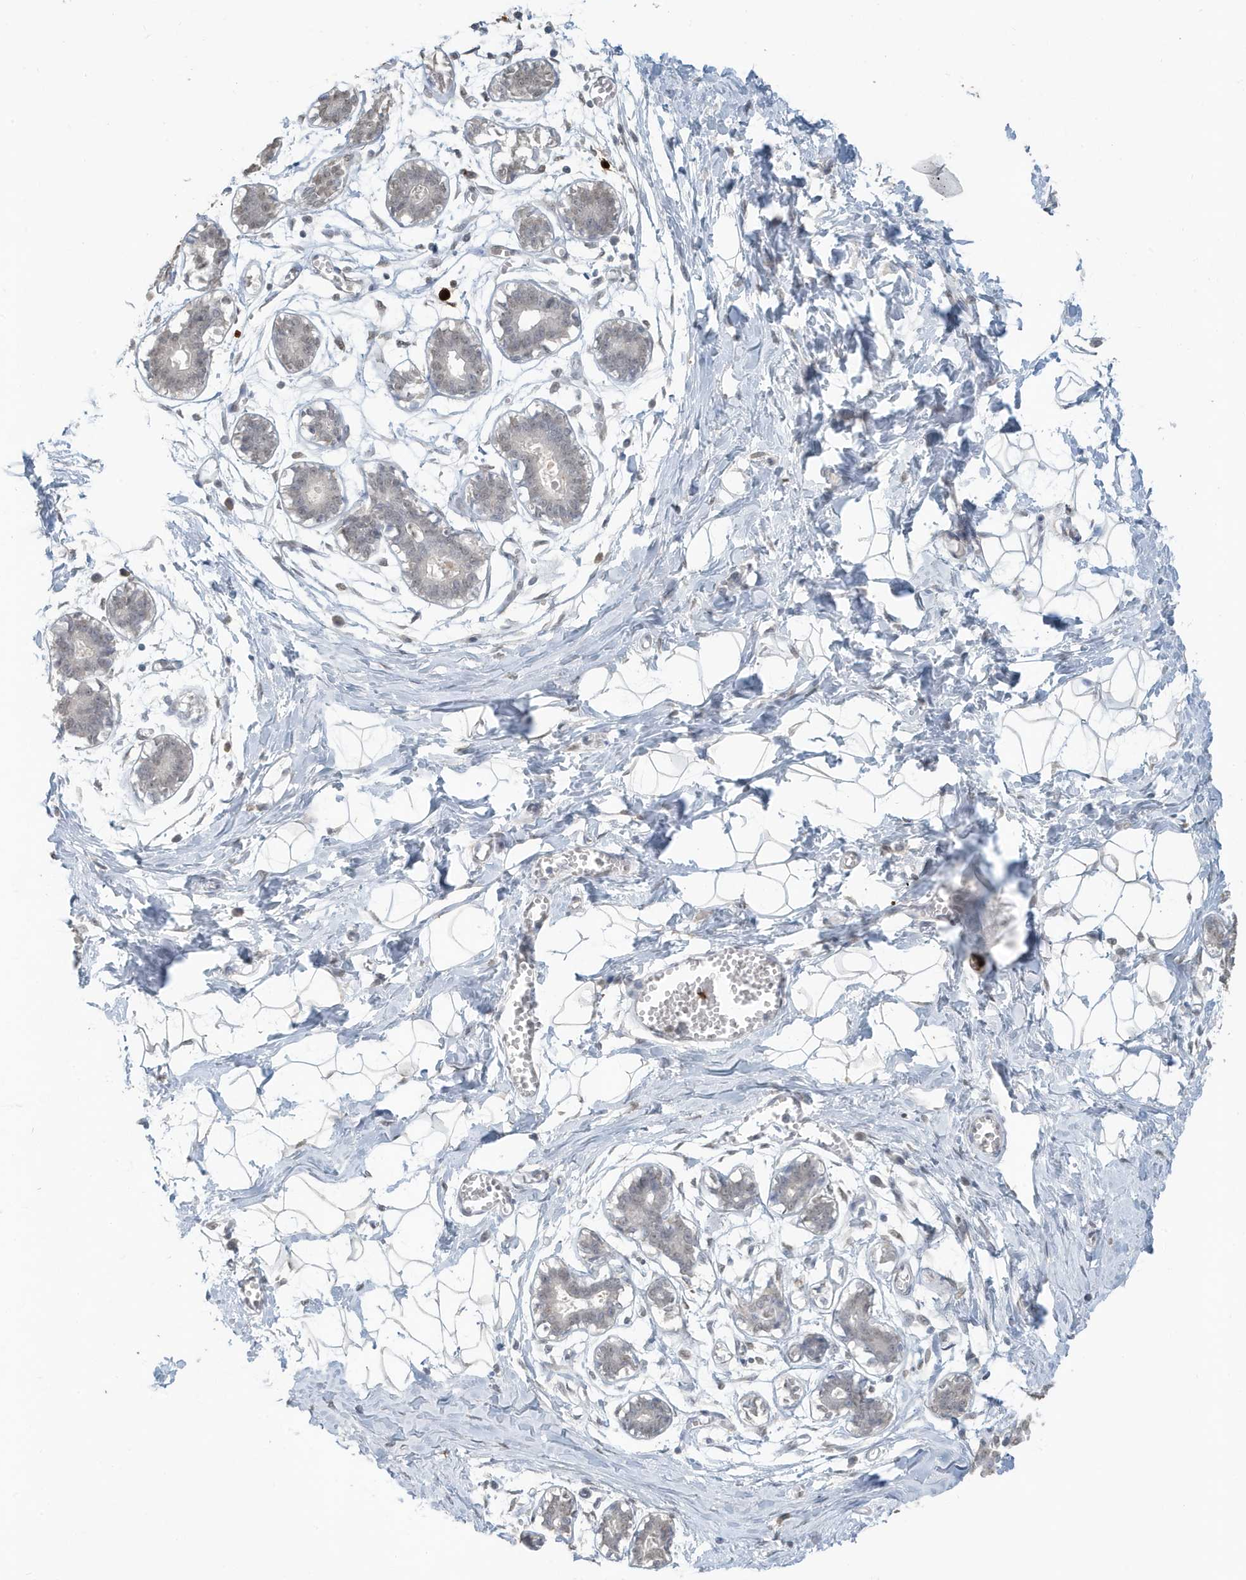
{"staining": {"intensity": "weak", "quantity": ">75%", "location": "cytoplasmic/membranous"}, "tissue": "breast", "cell_type": "Adipocytes", "image_type": "normal", "snomed": [{"axis": "morphology", "description": "Normal tissue, NOS"}, {"axis": "topography", "description": "Breast"}], "caption": "Breast stained with DAB (3,3'-diaminobenzidine) immunohistochemistry demonstrates low levels of weak cytoplasmic/membranous positivity in approximately >75% of adipocytes. (DAB IHC, brown staining for protein, blue staining for nuclei).", "gene": "DEFA1", "patient": {"sex": "female", "age": 27}}